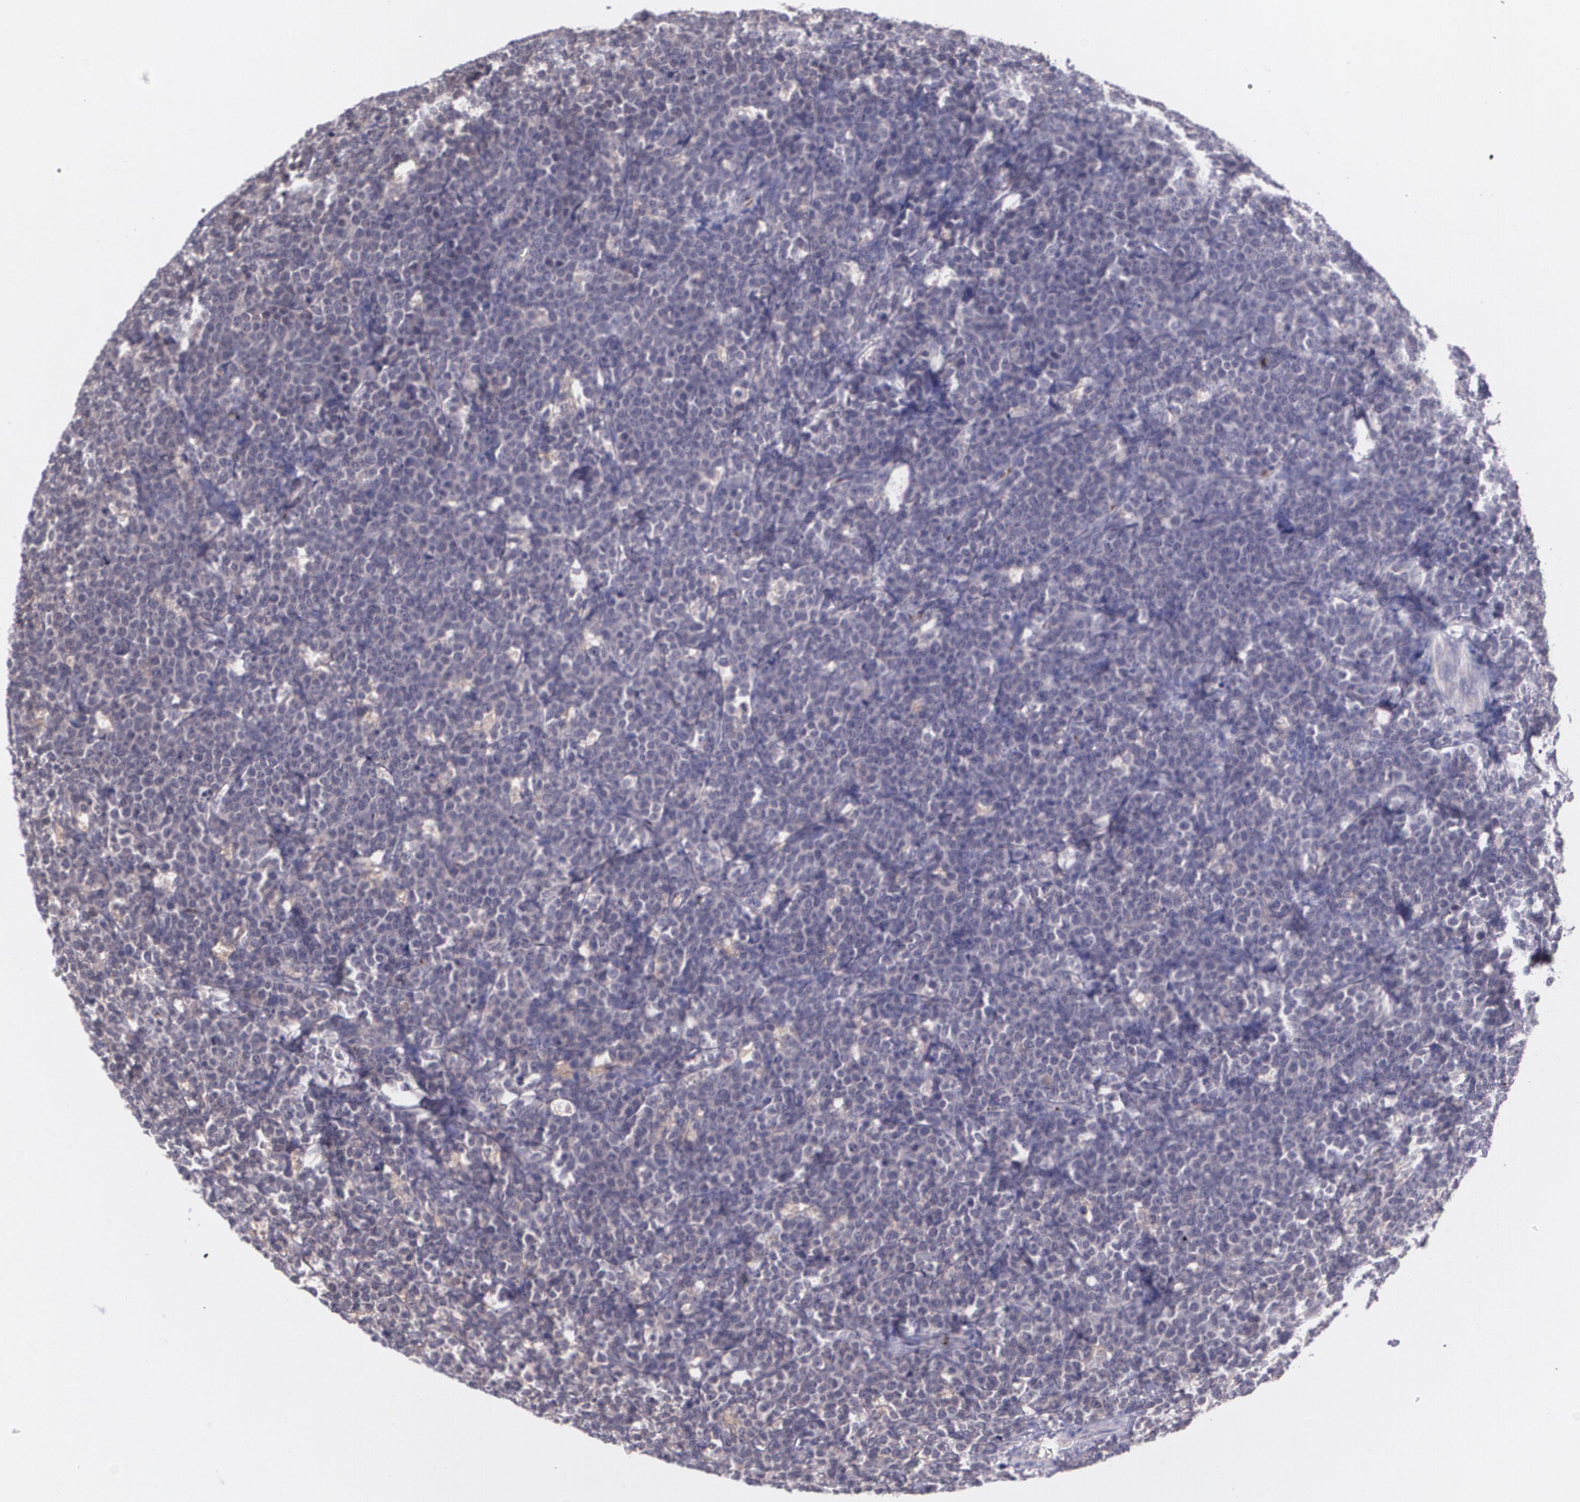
{"staining": {"intensity": "weak", "quantity": "25%-75%", "location": "cytoplasmic/membranous"}, "tissue": "lymphoma", "cell_type": "Tumor cells", "image_type": "cancer", "snomed": [{"axis": "morphology", "description": "Malignant lymphoma, non-Hodgkin's type, High grade"}, {"axis": "topography", "description": "Small intestine"}, {"axis": "topography", "description": "Colon"}], "caption": "Protein staining by IHC shows weak cytoplasmic/membranous expression in about 25%-75% of tumor cells in high-grade malignant lymphoma, non-Hodgkin's type.", "gene": "TM4SF1", "patient": {"sex": "male", "age": 8}}